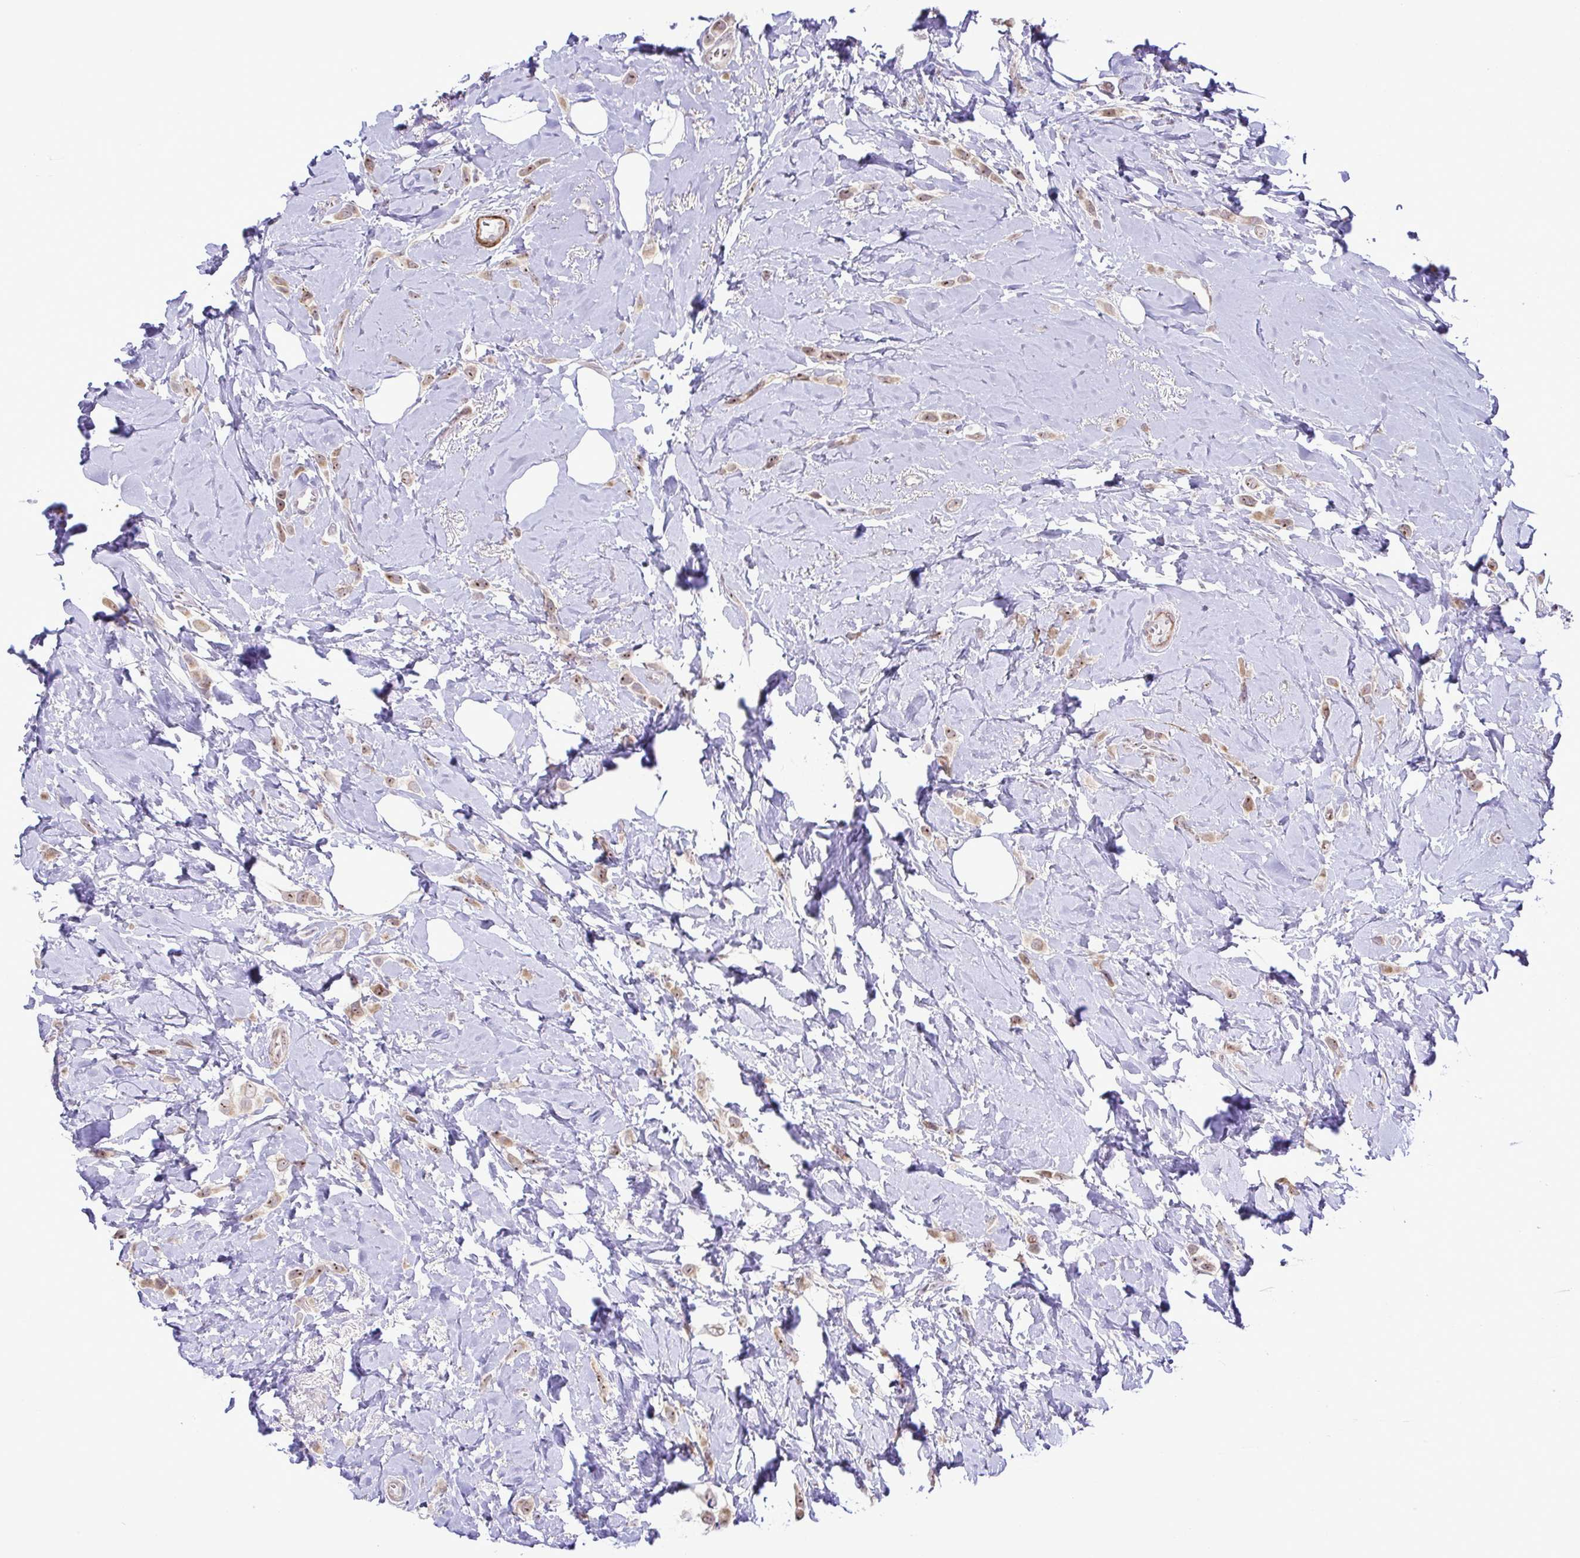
{"staining": {"intensity": "weak", "quantity": ">75%", "location": "nuclear"}, "tissue": "breast cancer", "cell_type": "Tumor cells", "image_type": "cancer", "snomed": [{"axis": "morphology", "description": "Lobular carcinoma"}, {"axis": "topography", "description": "Breast"}], "caption": "Tumor cells reveal low levels of weak nuclear positivity in about >75% of cells in lobular carcinoma (breast).", "gene": "RSL24D1", "patient": {"sex": "female", "age": 66}}